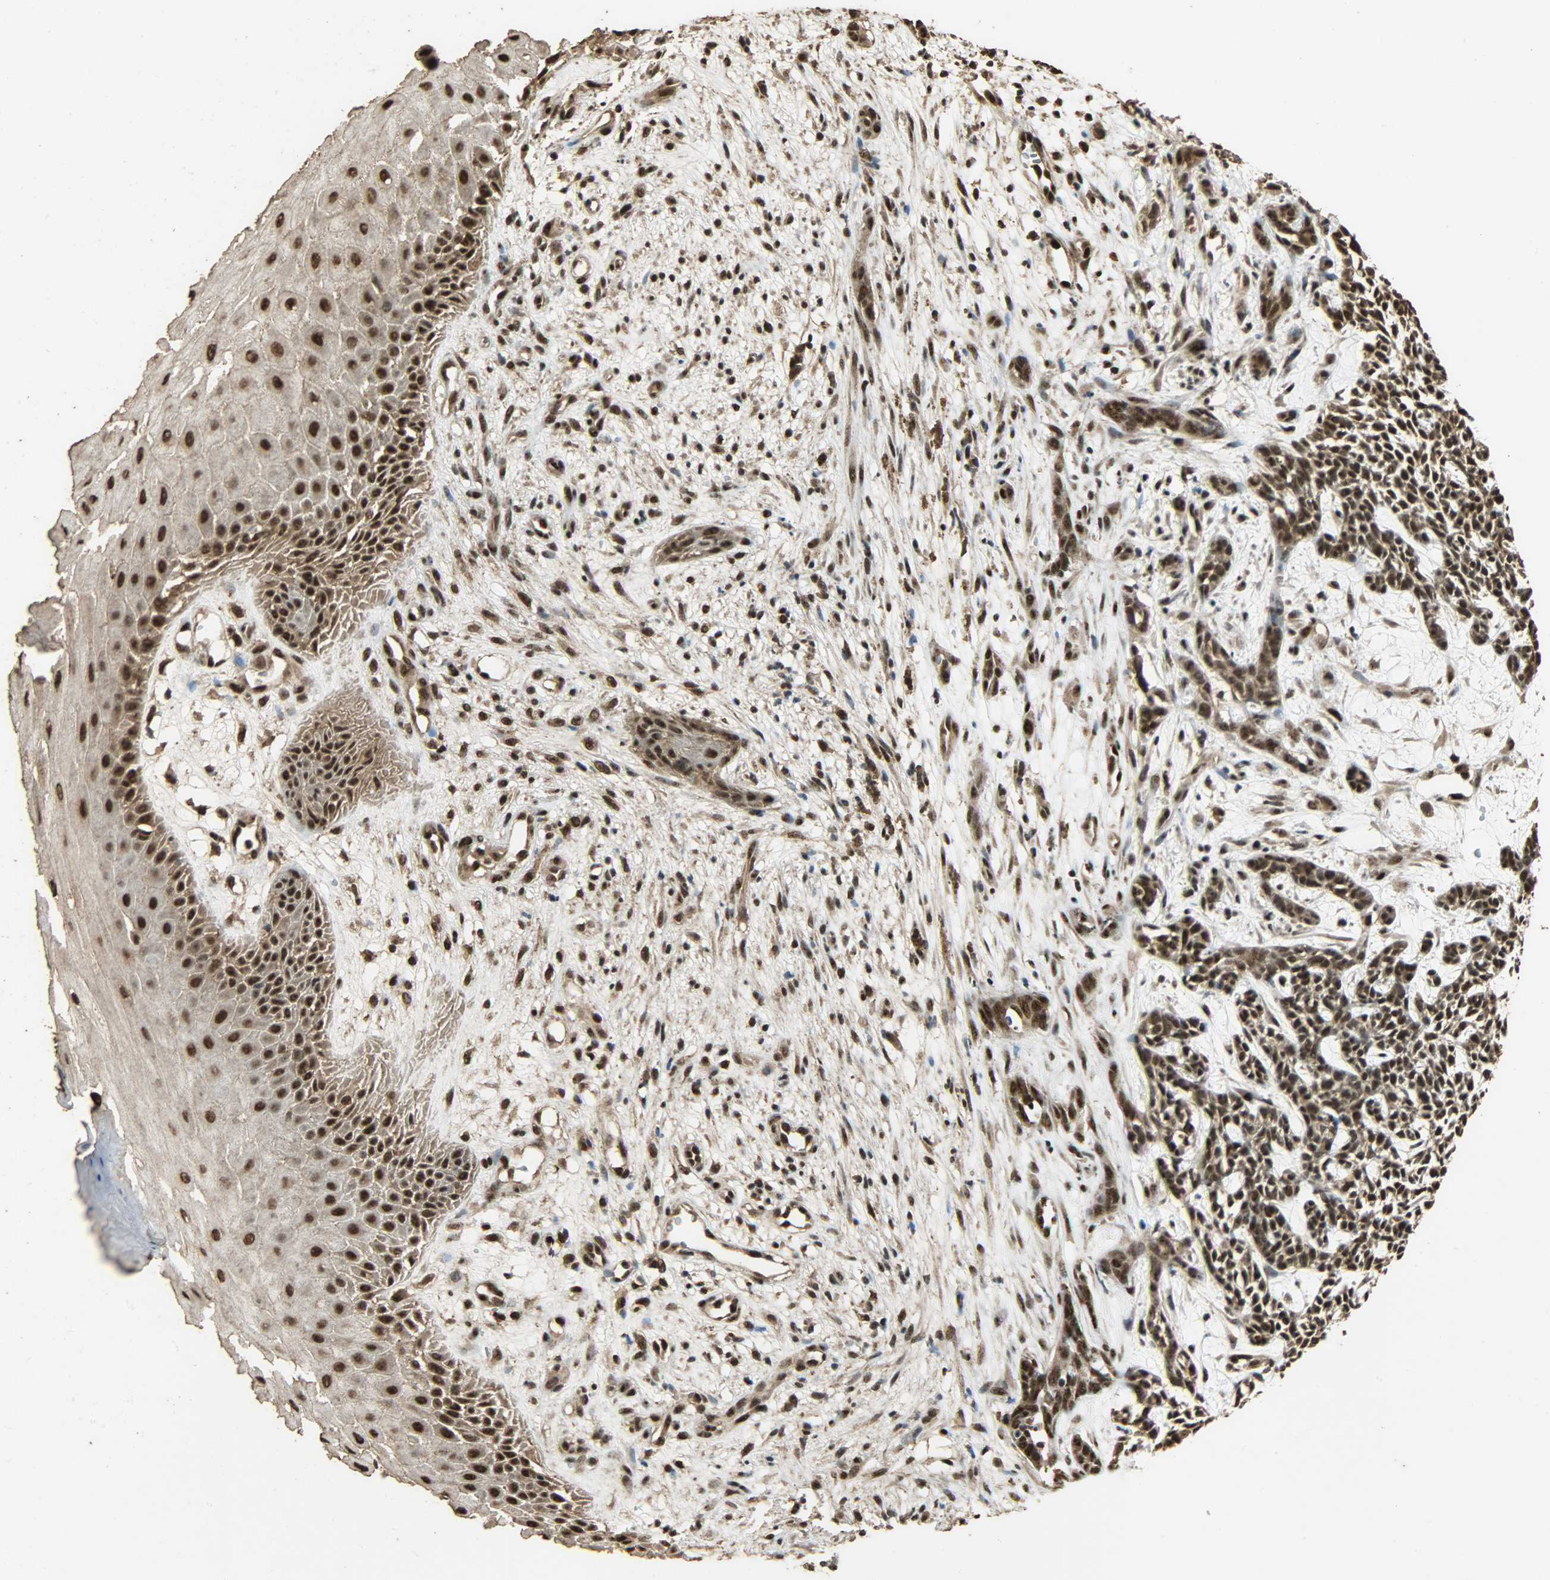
{"staining": {"intensity": "strong", "quantity": ">75%", "location": "cytoplasmic/membranous,nuclear"}, "tissue": "skin cancer", "cell_type": "Tumor cells", "image_type": "cancer", "snomed": [{"axis": "morphology", "description": "Basal cell carcinoma"}, {"axis": "topography", "description": "Skin"}], "caption": "Strong cytoplasmic/membranous and nuclear staining for a protein is identified in approximately >75% of tumor cells of skin basal cell carcinoma using IHC.", "gene": "CCNT2", "patient": {"sex": "female", "age": 84}}